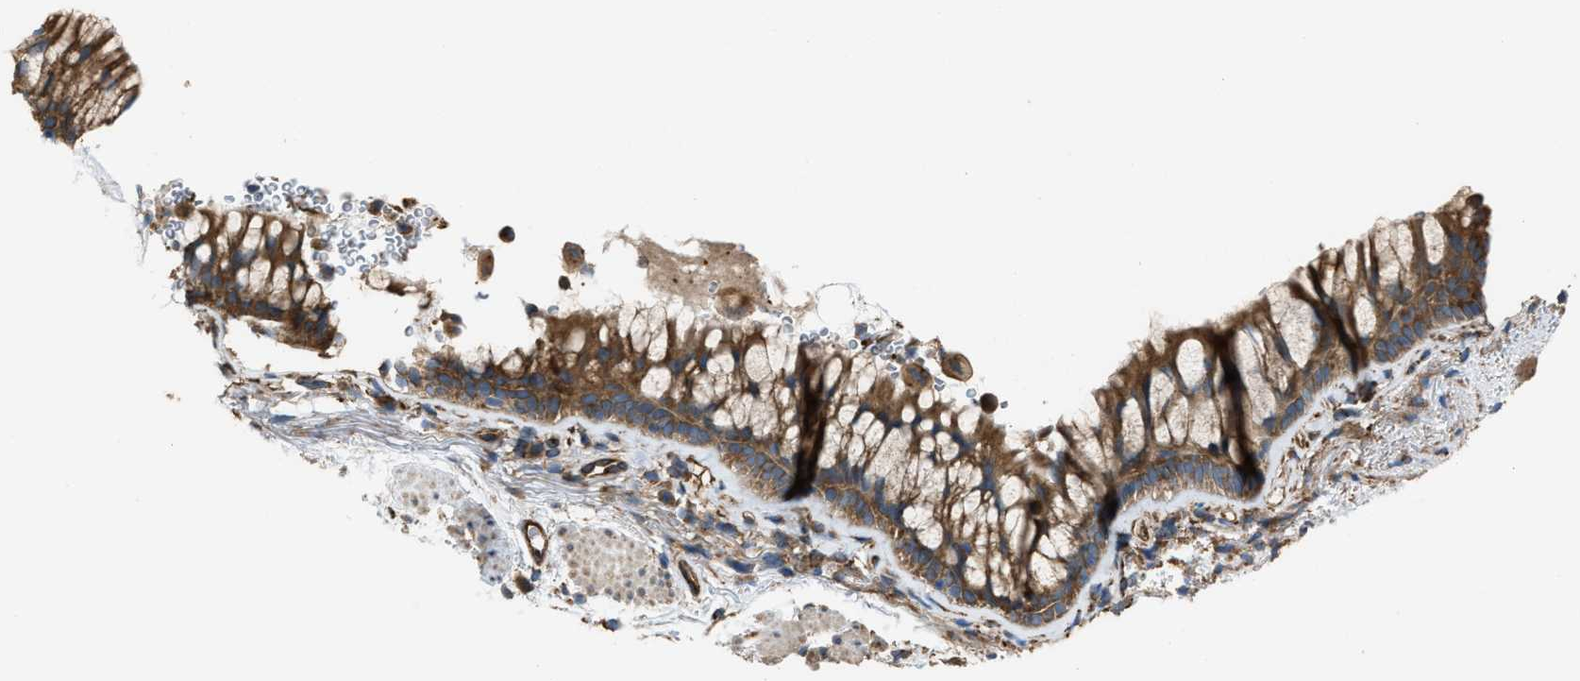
{"staining": {"intensity": "moderate", "quantity": ">75%", "location": "cytoplasmic/membranous"}, "tissue": "bronchus", "cell_type": "Respiratory epithelial cells", "image_type": "normal", "snomed": [{"axis": "morphology", "description": "Normal tissue, NOS"}, {"axis": "topography", "description": "Cartilage tissue"}, {"axis": "topography", "description": "Bronchus"}], "caption": "Immunohistochemistry (IHC) photomicrograph of benign bronchus: bronchus stained using immunohistochemistry (IHC) displays medium levels of moderate protein expression localized specifically in the cytoplasmic/membranous of respiratory epithelial cells, appearing as a cytoplasmic/membranous brown color.", "gene": "TRPC1", "patient": {"sex": "female", "age": 53}}